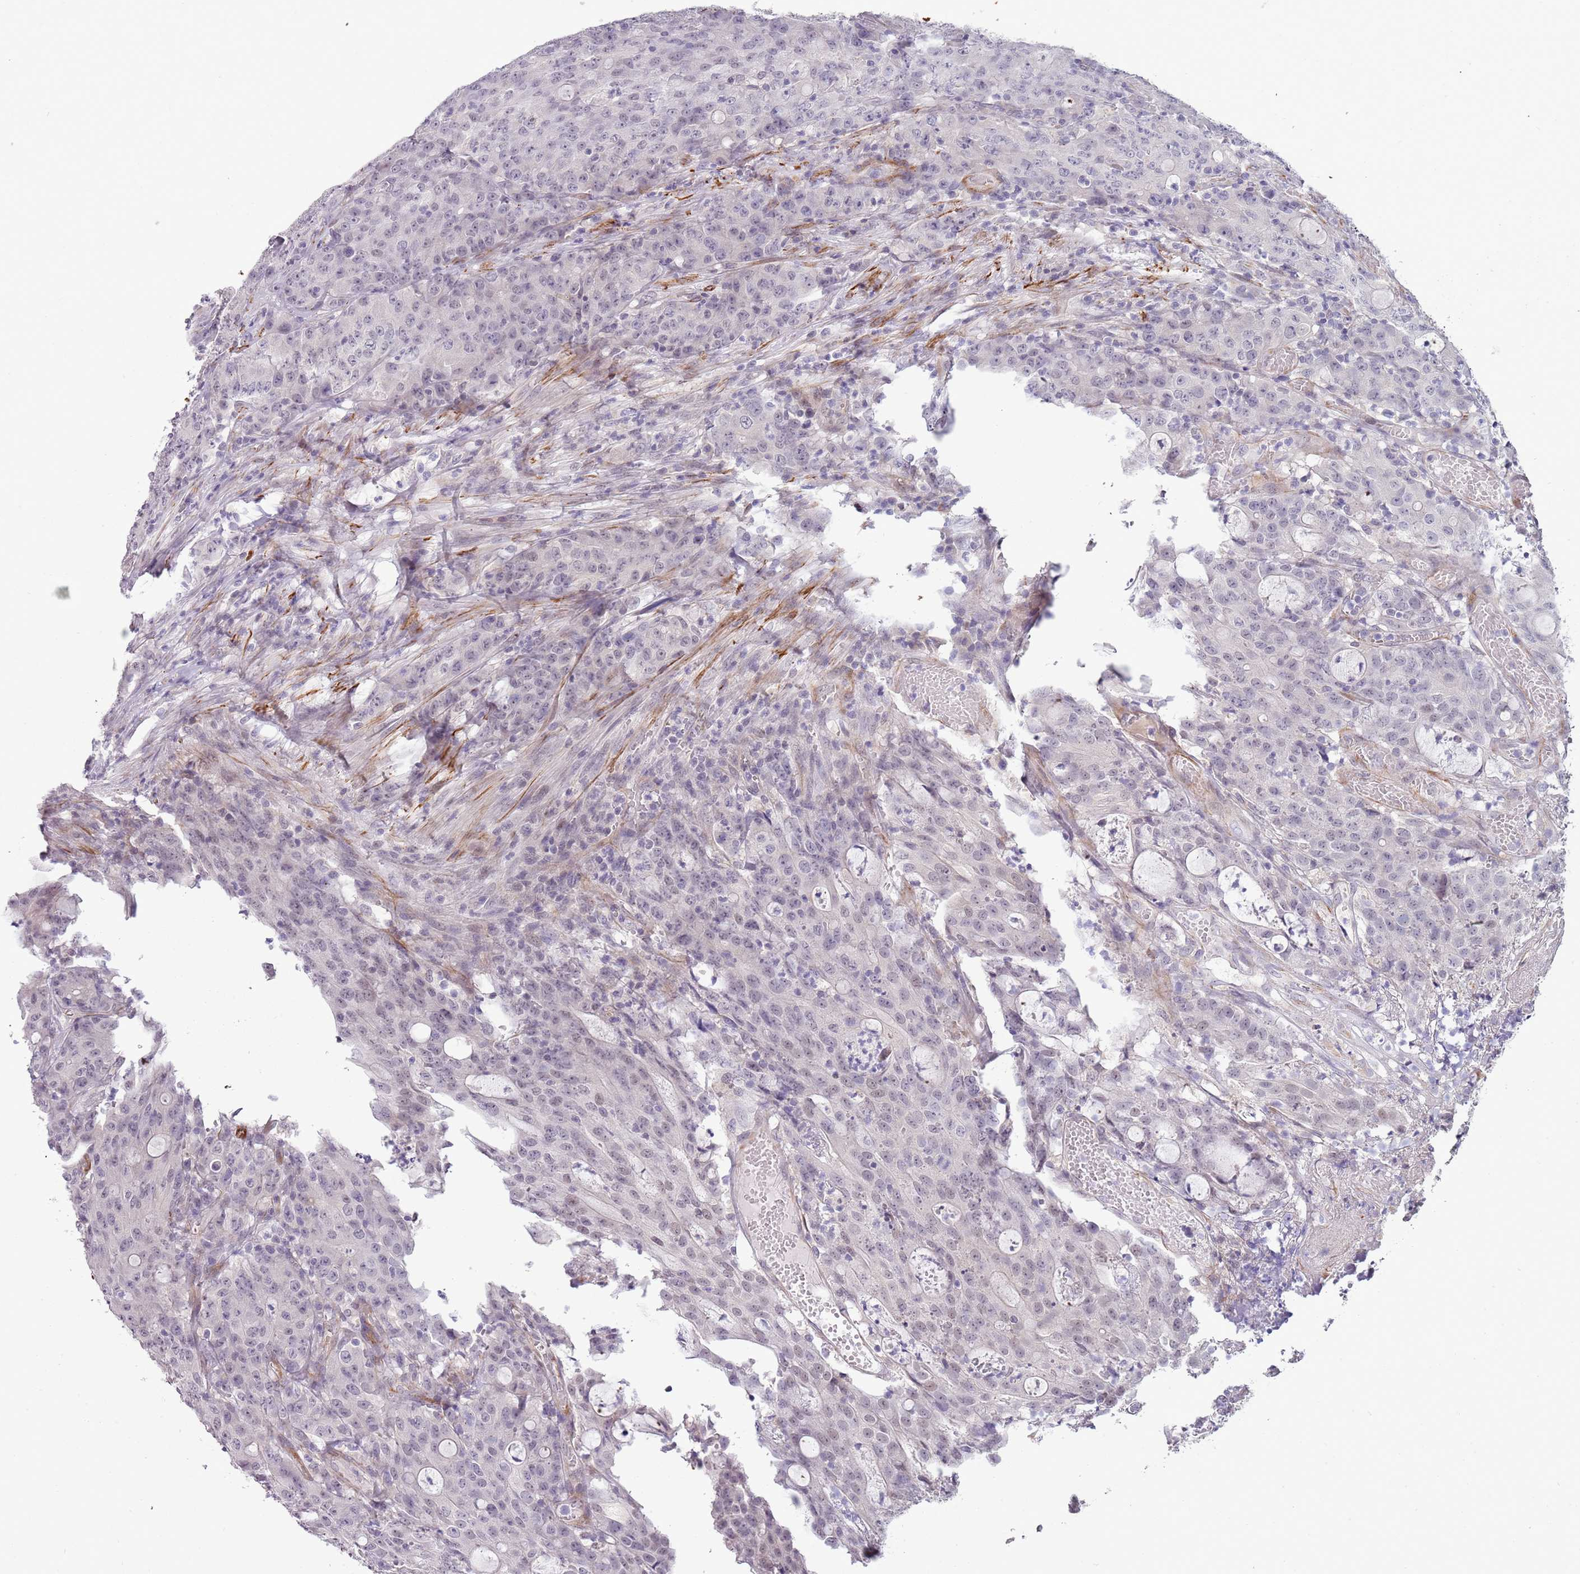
{"staining": {"intensity": "negative", "quantity": "none", "location": "none"}, "tissue": "colorectal cancer", "cell_type": "Tumor cells", "image_type": "cancer", "snomed": [{"axis": "morphology", "description": "Adenocarcinoma, NOS"}, {"axis": "topography", "description": "Colon"}], "caption": "The photomicrograph exhibits no significant expression in tumor cells of colorectal adenocarcinoma.", "gene": "NBPF3", "patient": {"sex": "male", "age": 83}}